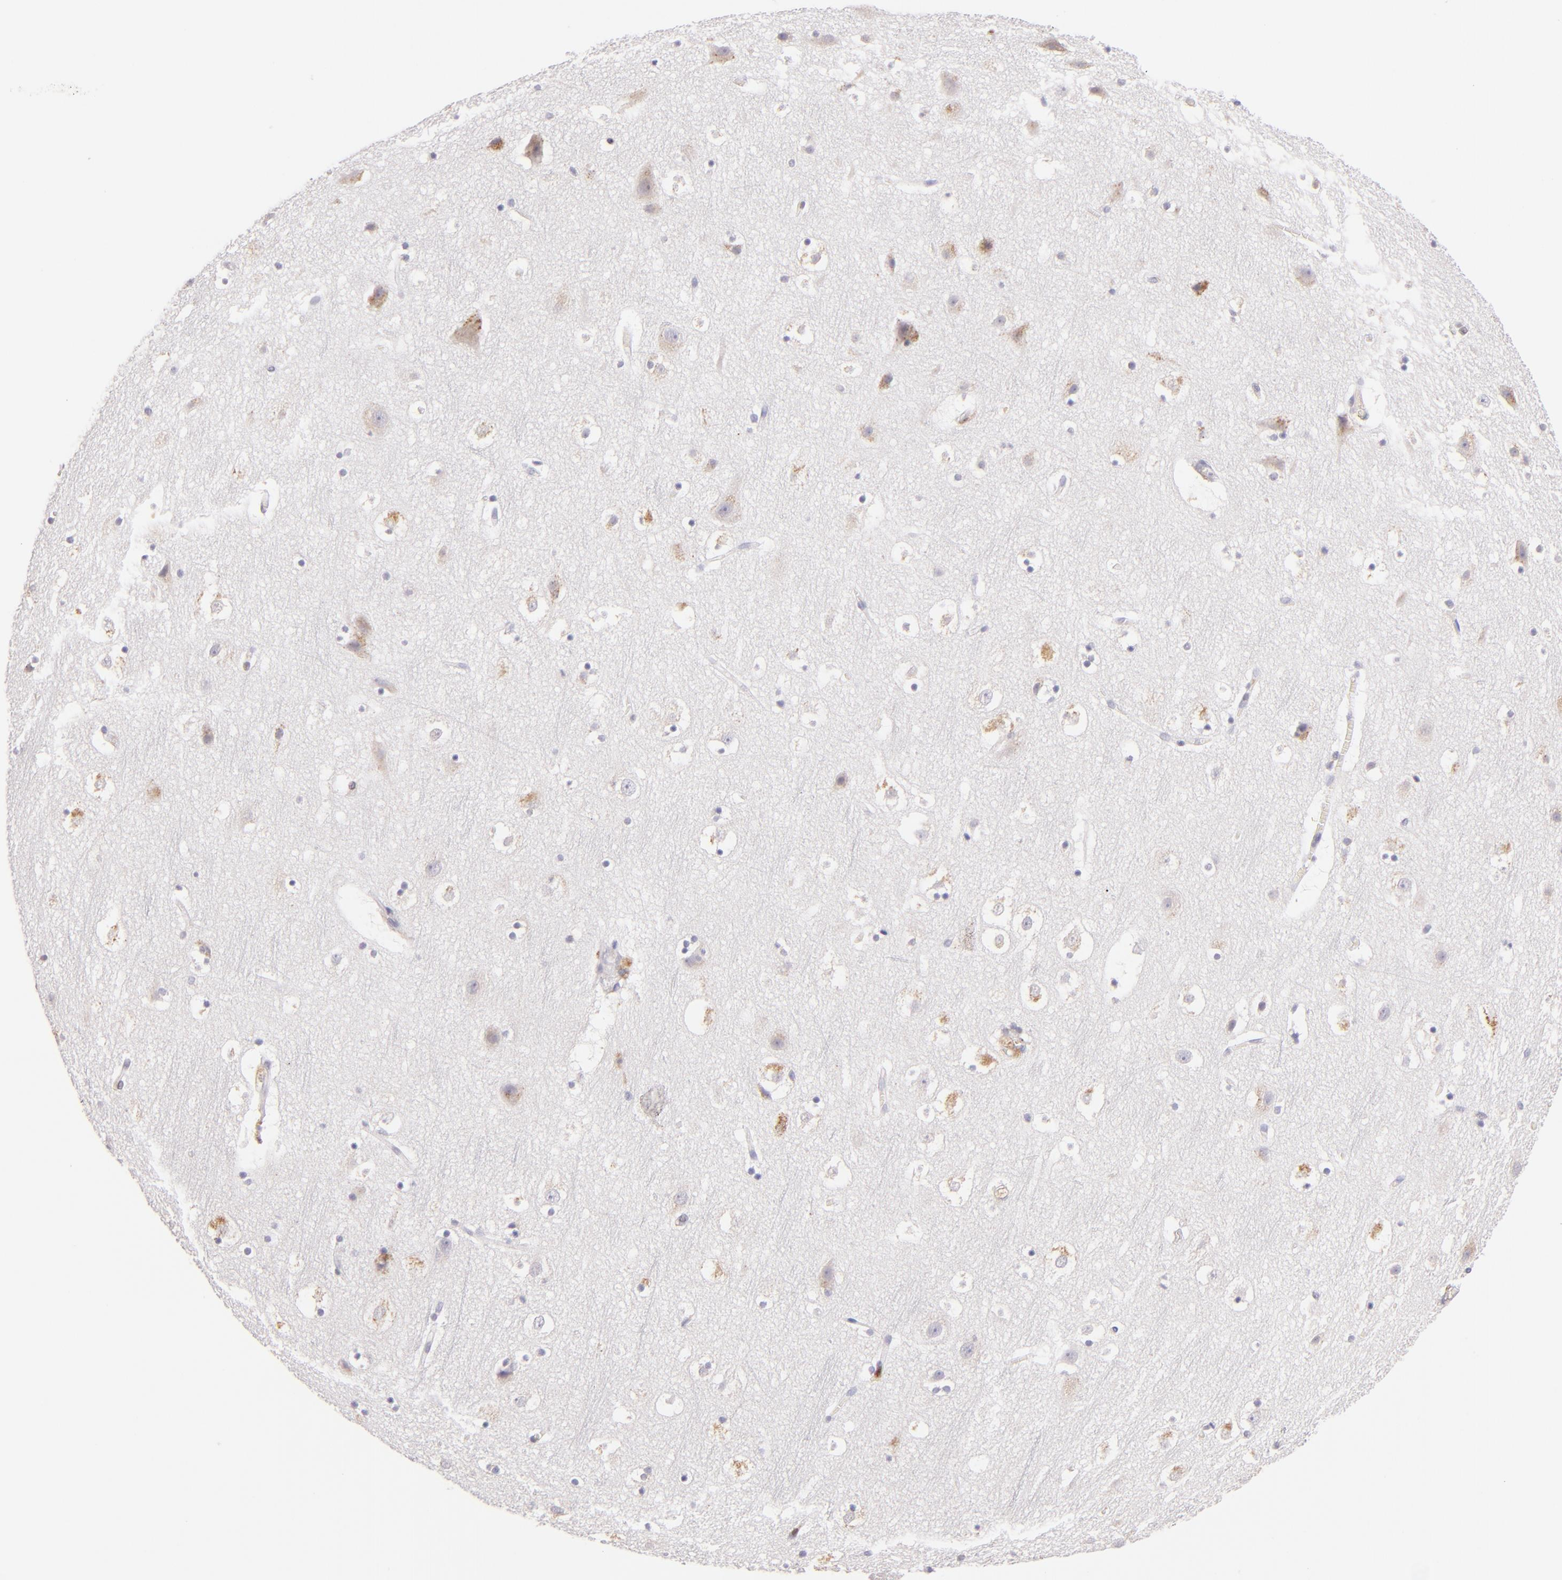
{"staining": {"intensity": "weak", "quantity": ">75%", "location": "cytoplasmic/membranous"}, "tissue": "cerebral cortex", "cell_type": "Endothelial cells", "image_type": "normal", "snomed": [{"axis": "morphology", "description": "Normal tissue, NOS"}, {"axis": "topography", "description": "Cerebral cortex"}], "caption": "Benign cerebral cortex shows weak cytoplasmic/membranous expression in about >75% of endothelial cells, visualized by immunohistochemistry.", "gene": "ZAP70", "patient": {"sex": "male", "age": 45}}